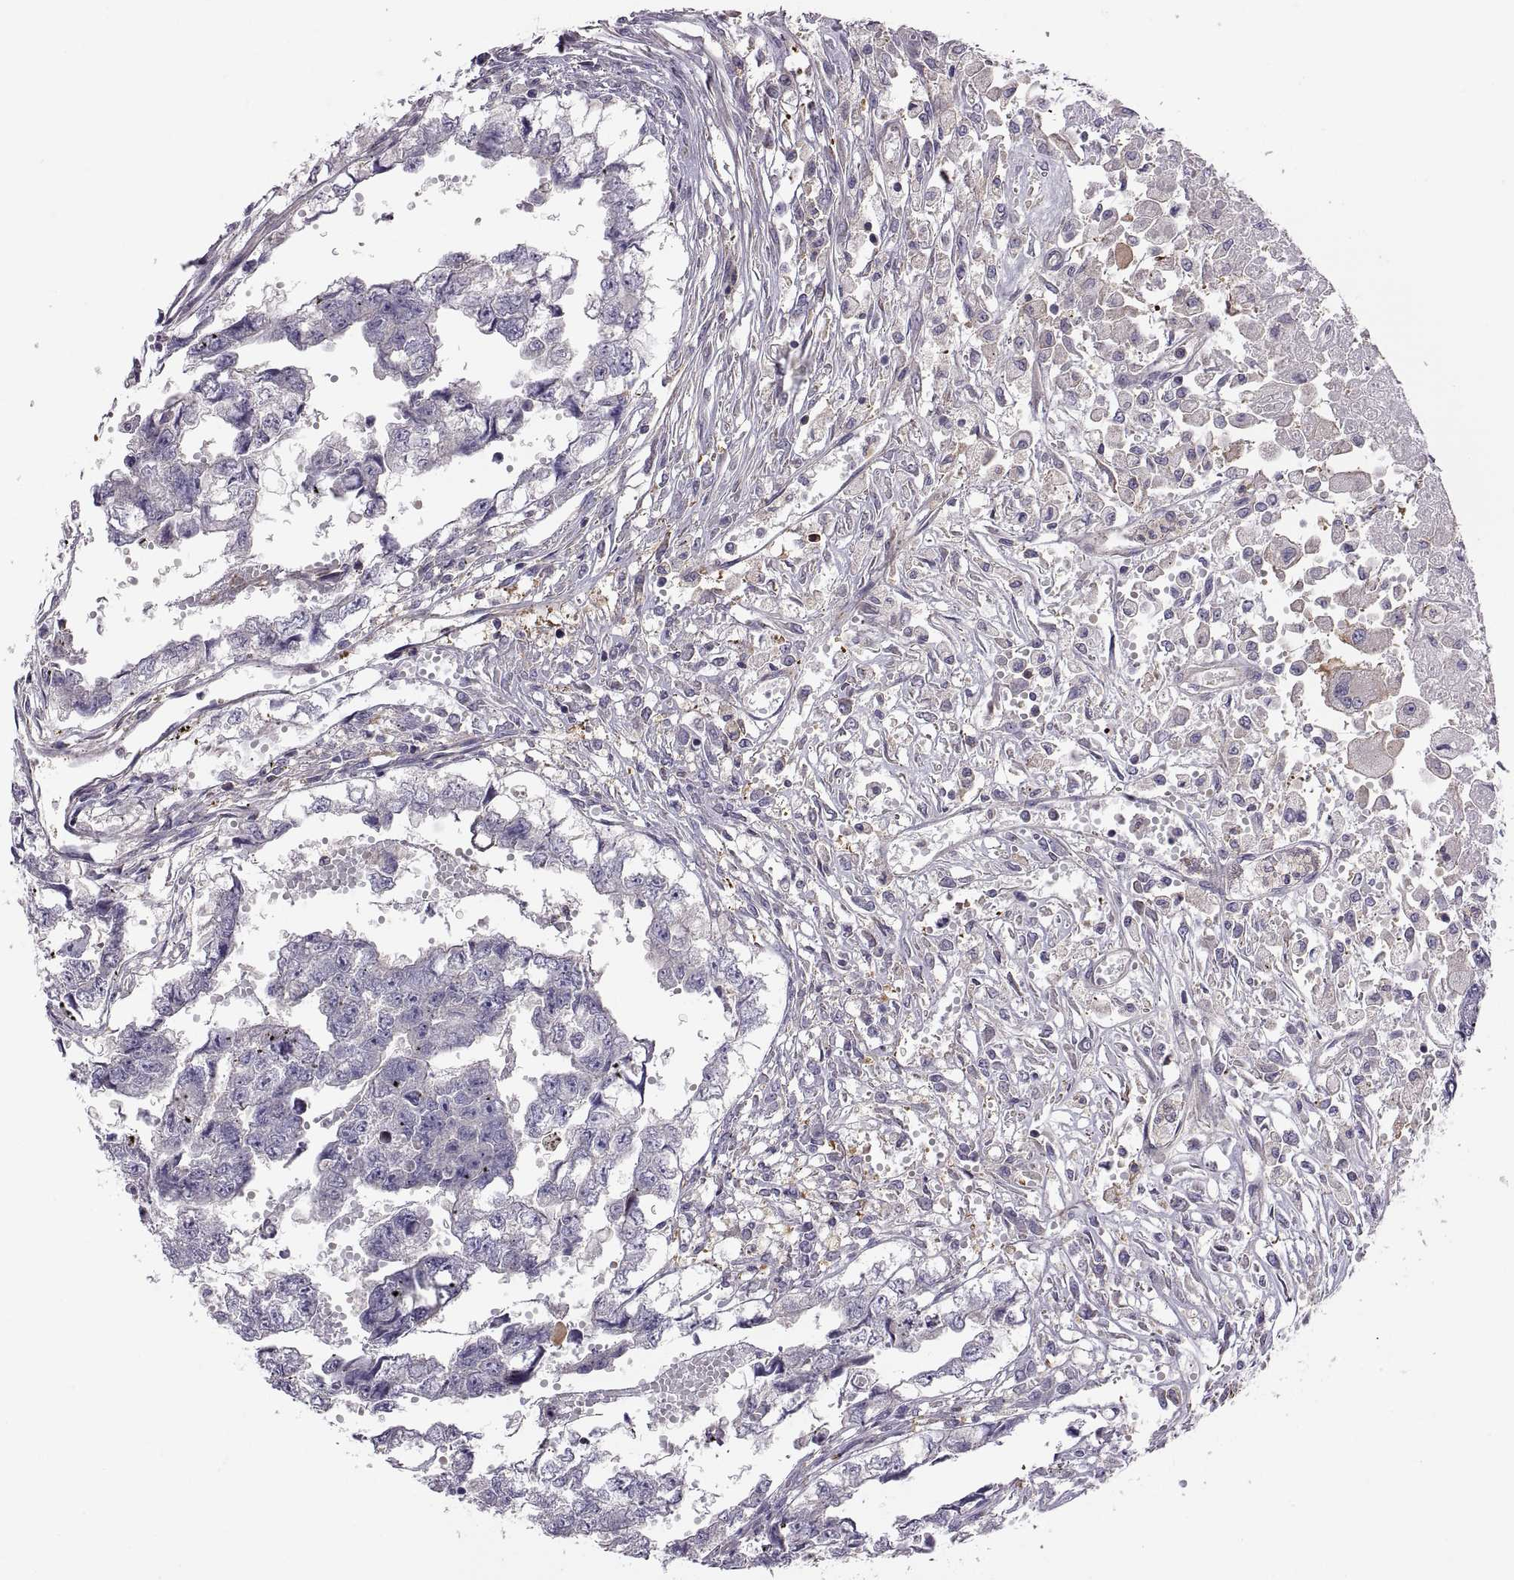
{"staining": {"intensity": "negative", "quantity": "none", "location": "none"}, "tissue": "testis cancer", "cell_type": "Tumor cells", "image_type": "cancer", "snomed": [{"axis": "morphology", "description": "Carcinoma, Embryonal, NOS"}, {"axis": "morphology", "description": "Teratoma, malignant, NOS"}, {"axis": "topography", "description": "Testis"}], "caption": "Tumor cells show no significant positivity in testis embryonal carcinoma. (DAB (3,3'-diaminobenzidine) IHC with hematoxylin counter stain).", "gene": "SPATA32", "patient": {"sex": "male", "age": 44}}